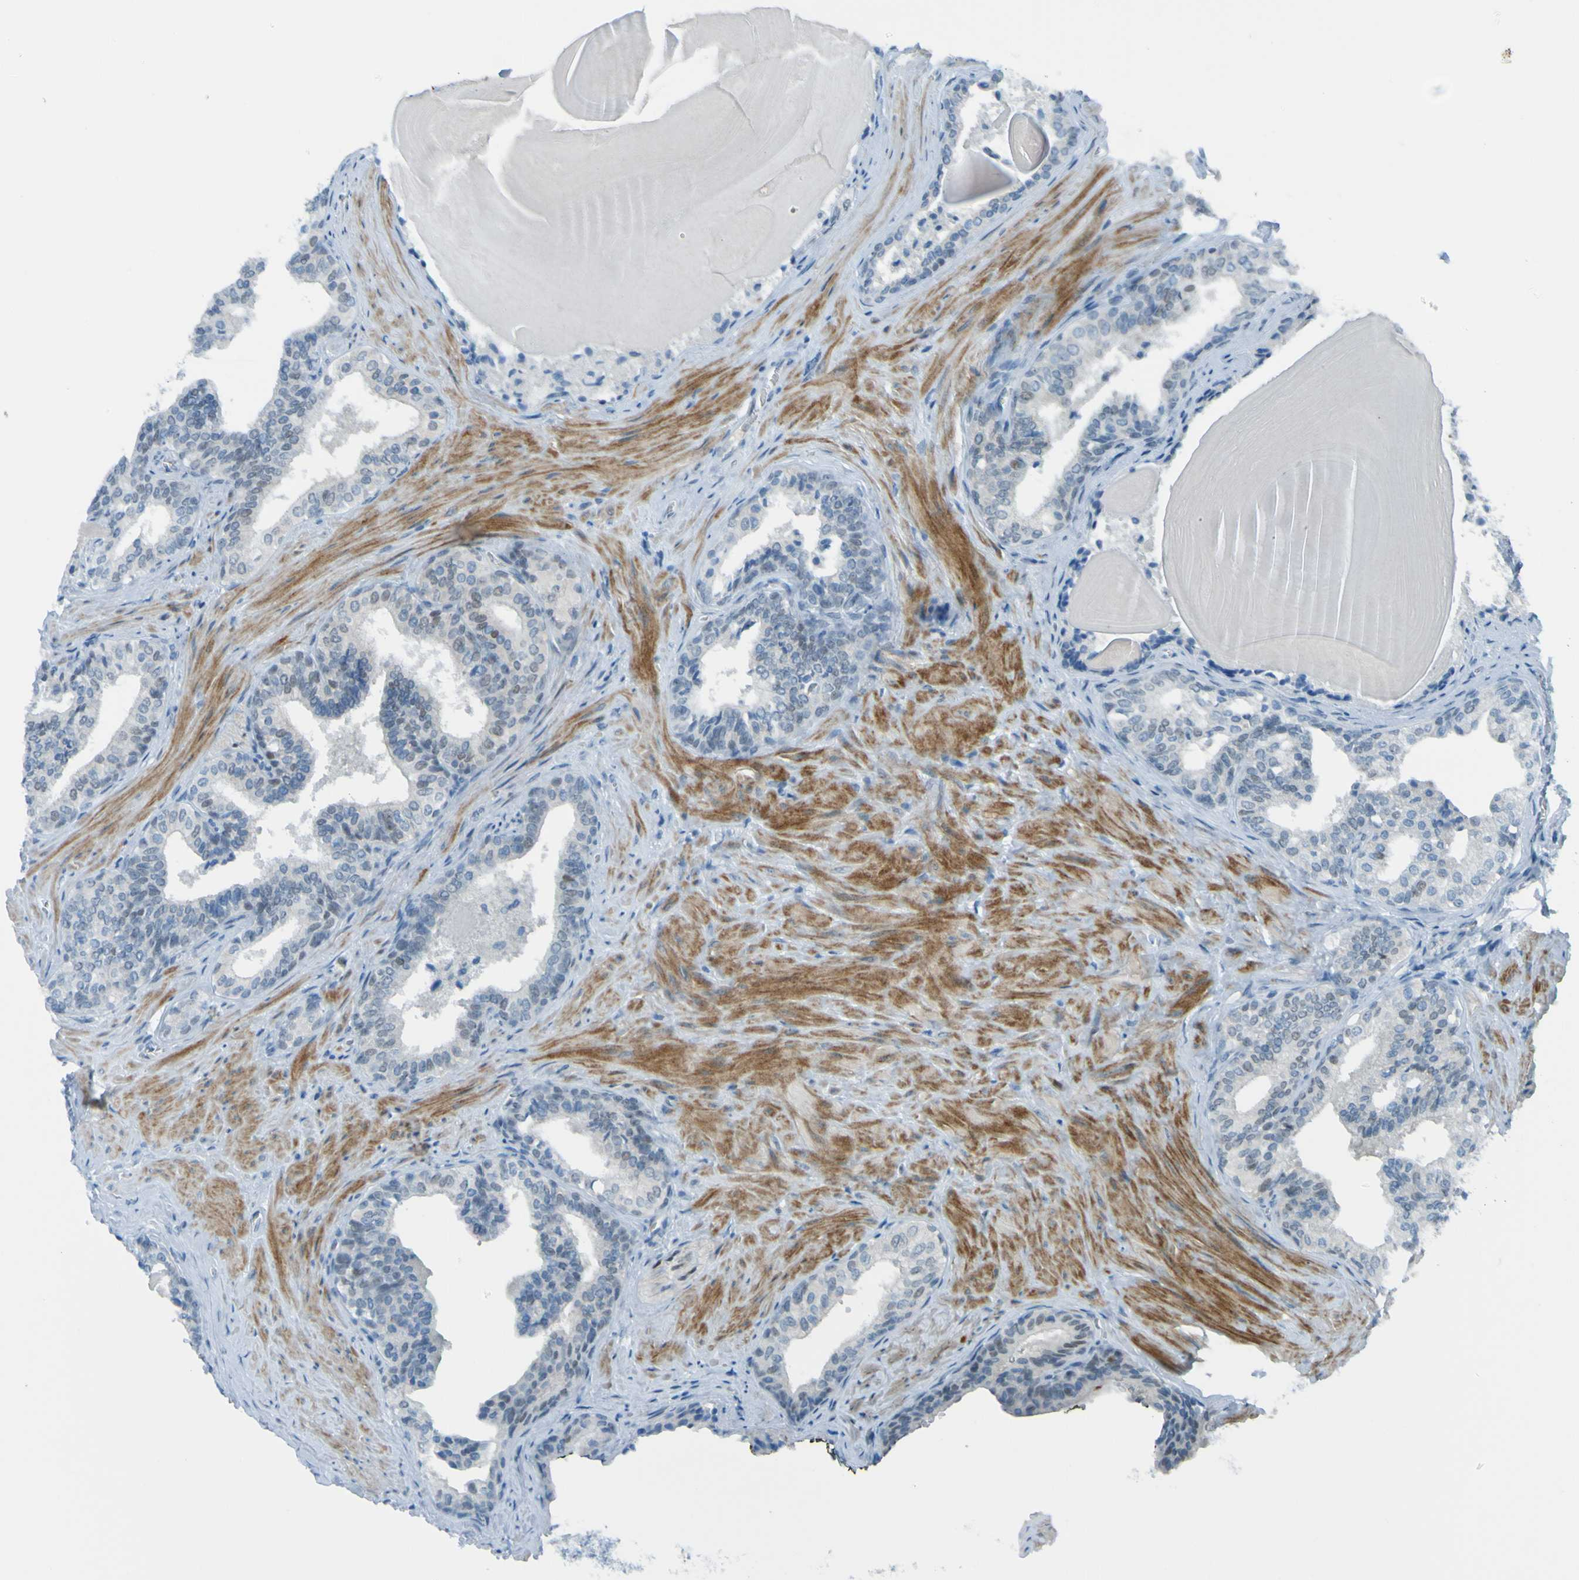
{"staining": {"intensity": "negative", "quantity": "none", "location": "none"}, "tissue": "prostate cancer", "cell_type": "Tumor cells", "image_type": "cancer", "snomed": [{"axis": "morphology", "description": "Adenocarcinoma, Low grade"}, {"axis": "topography", "description": "Prostate"}], "caption": "Immunohistochemistry photomicrograph of human prostate cancer stained for a protein (brown), which reveals no expression in tumor cells. The staining is performed using DAB brown chromogen with nuclei counter-stained in using hematoxylin.", "gene": "USP36", "patient": {"sex": "male", "age": 60}}